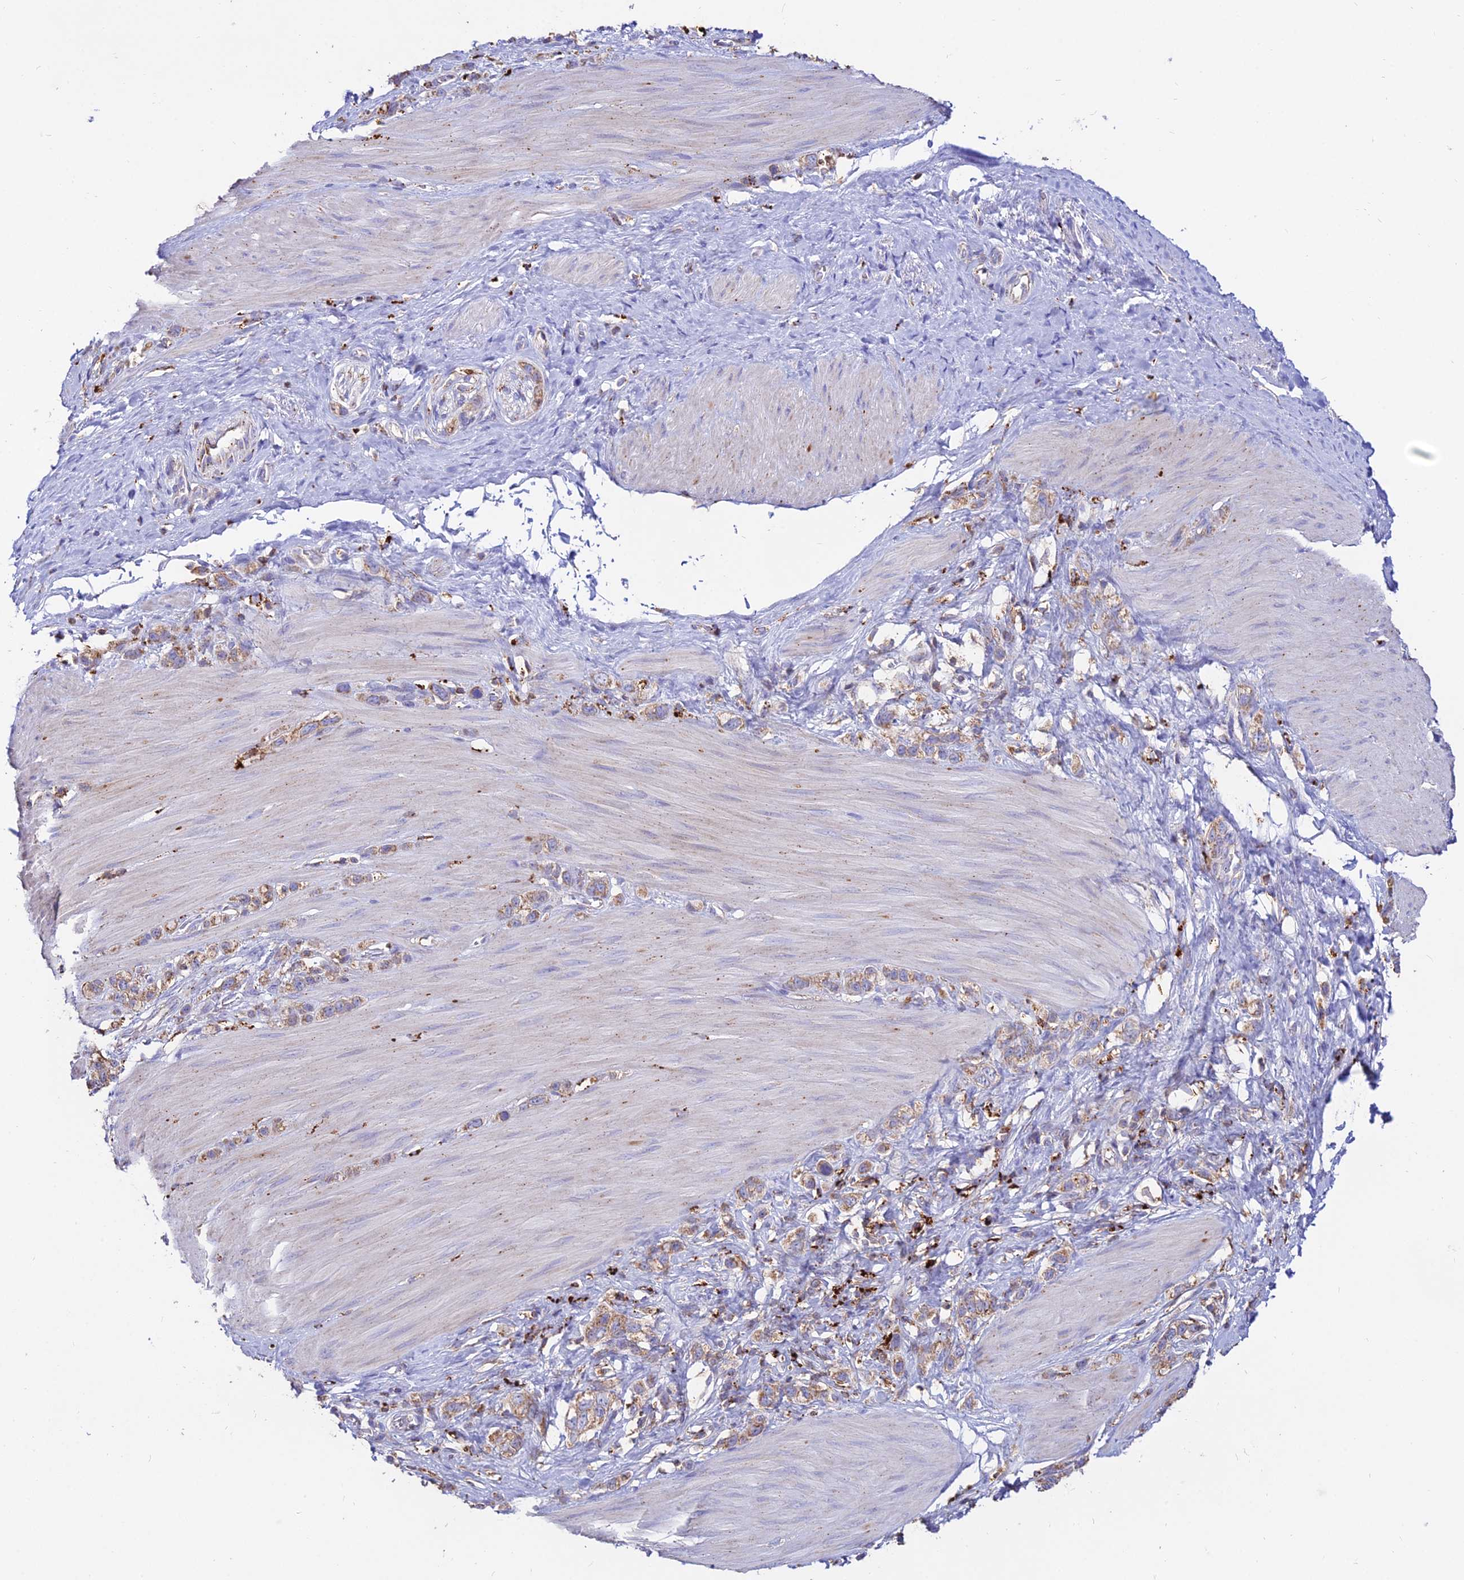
{"staining": {"intensity": "weak", "quantity": ">75%", "location": "cytoplasmic/membranous"}, "tissue": "stomach cancer", "cell_type": "Tumor cells", "image_type": "cancer", "snomed": [{"axis": "morphology", "description": "Adenocarcinoma, NOS"}, {"axis": "topography", "description": "Stomach"}], "caption": "Tumor cells show weak cytoplasmic/membranous expression in approximately >75% of cells in adenocarcinoma (stomach).", "gene": "PNLIPRP3", "patient": {"sex": "female", "age": 65}}